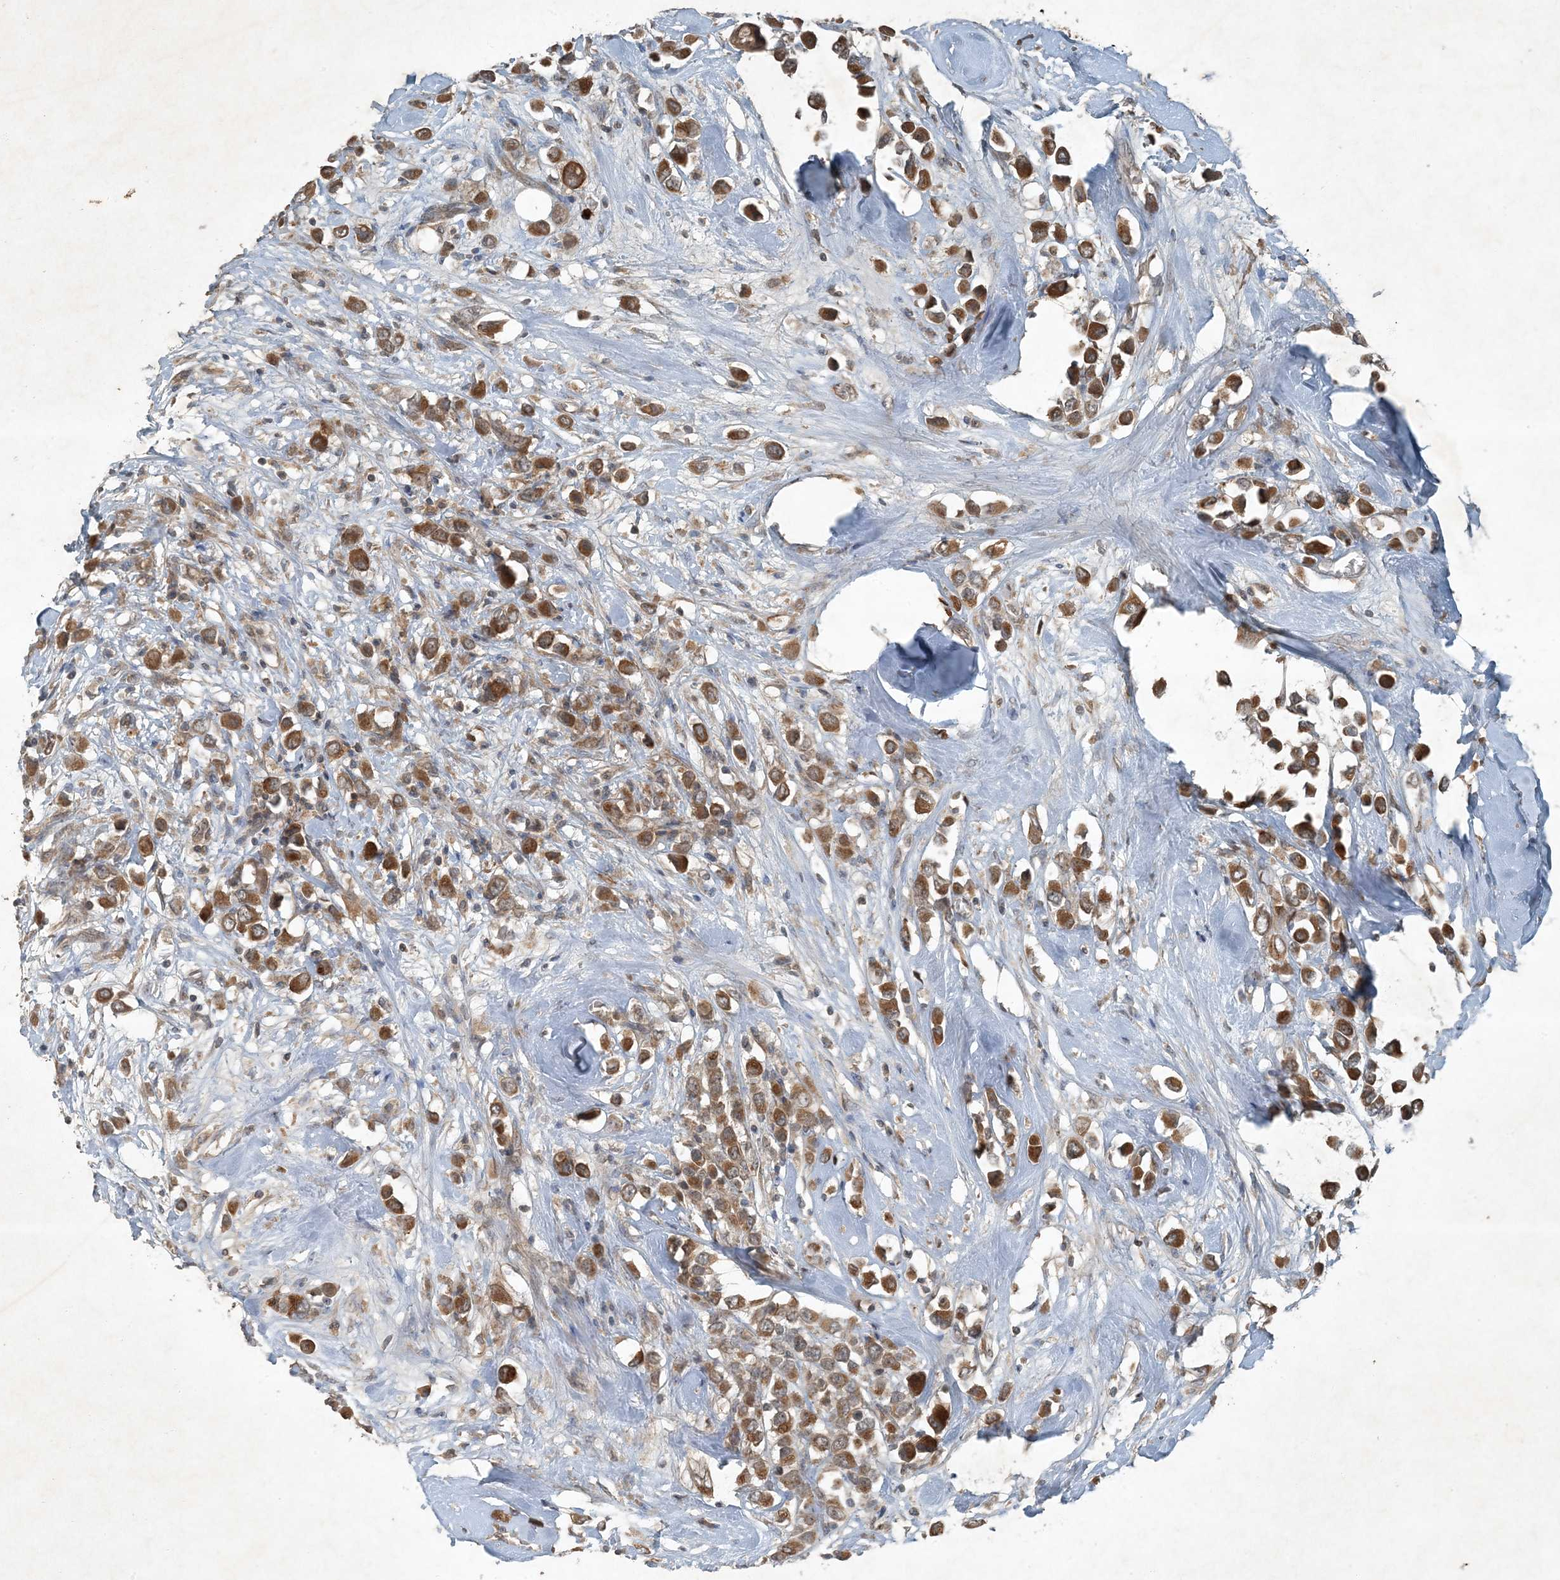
{"staining": {"intensity": "moderate", "quantity": ">75%", "location": "cytoplasmic/membranous"}, "tissue": "breast cancer", "cell_type": "Tumor cells", "image_type": "cancer", "snomed": [{"axis": "morphology", "description": "Duct carcinoma"}, {"axis": "topography", "description": "Breast"}], "caption": "About >75% of tumor cells in human breast cancer display moderate cytoplasmic/membranous protein positivity as visualized by brown immunohistochemical staining.", "gene": "MDN1", "patient": {"sex": "female", "age": 61}}